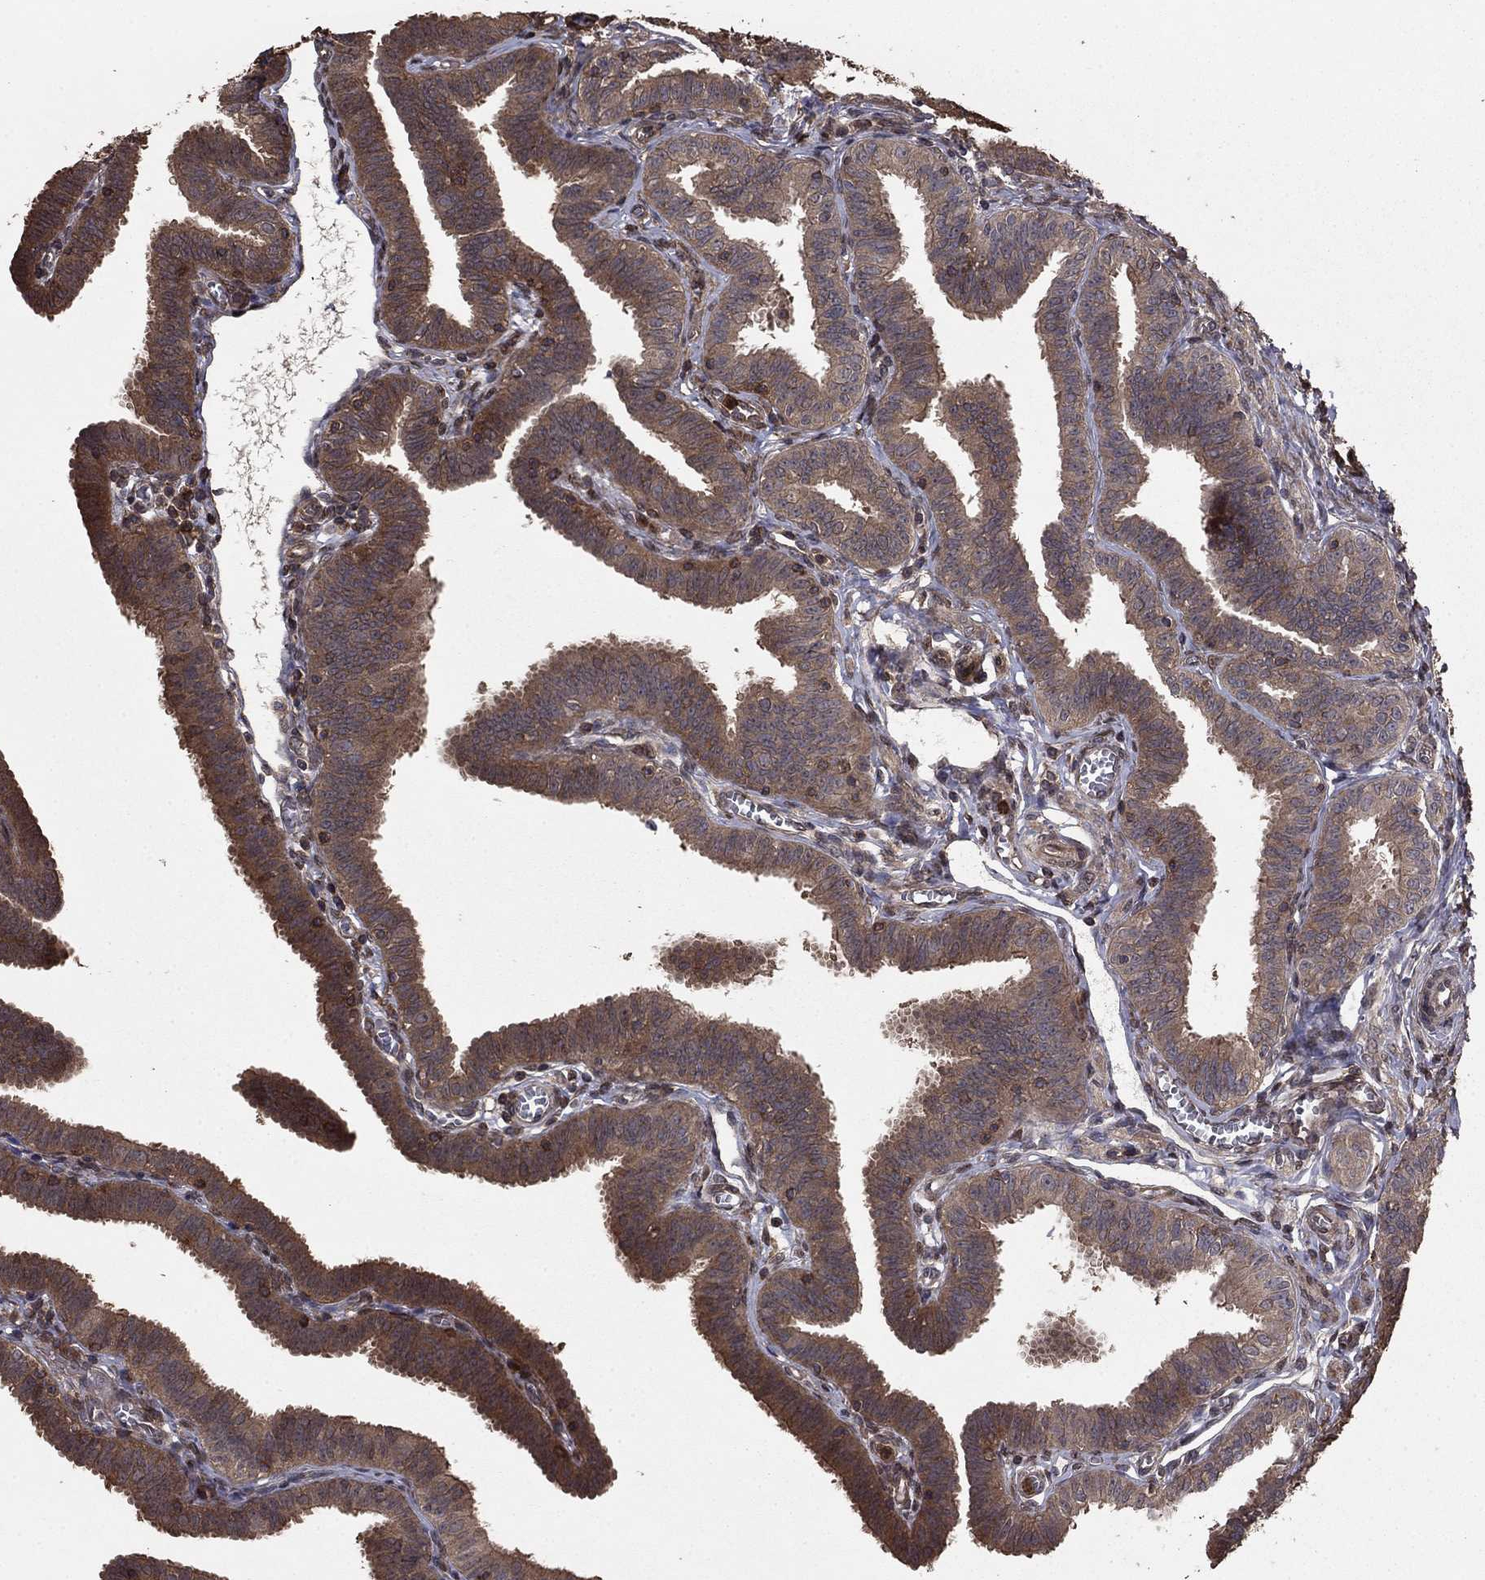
{"staining": {"intensity": "moderate", "quantity": ">75%", "location": "cytoplasmic/membranous"}, "tissue": "fallopian tube", "cell_type": "Glandular cells", "image_type": "normal", "snomed": [{"axis": "morphology", "description": "Normal tissue, NOS"}, {"axis": "topography", "description": "Fallopian tube"}], "caption": "Moderate cytoplasmic/membranous protein staining is seen in about >75% of glandular cells in fallopian tube. The staining is performed using DAB (3,3'-diaminobenzidine) brown chromogen to label protein expression. The nuclei are counter-stained blue using hematoxylin.", "gene": "GYG1", "patient": {"sex": "female", "age": 25}}